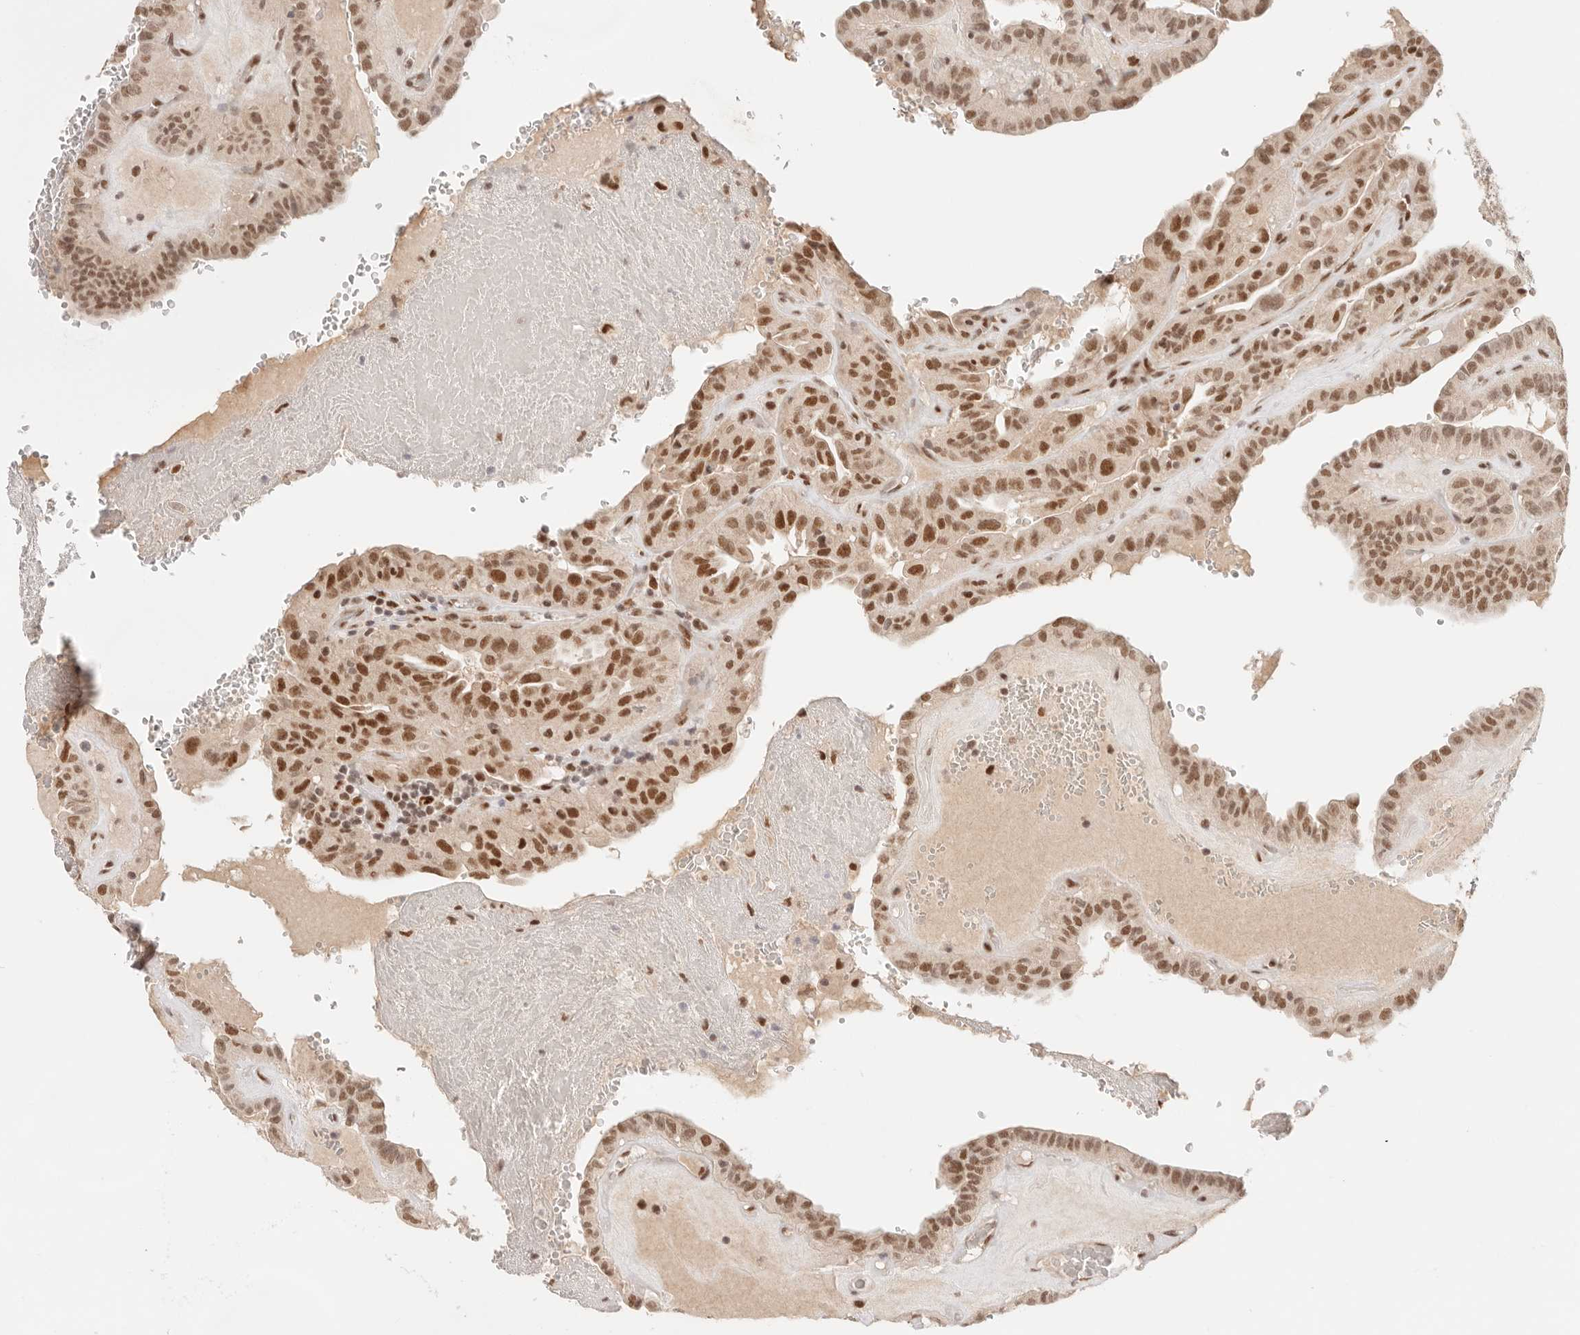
{"staining": {"intensity": "moderate", "quantity": ">75%", "location": "nuclear"}, "tissue": "thyroid cancer", "cell_type": "Tumor cells", "image_type": "cancer", "snomed": [{"axis": "morphology", "description": "Papillary adenocarcinoma, NOS"}, {"axis": "topography", "description": "Thyroid gland"}], "caption": "An immunohistochemistry photomicrograph of neoplastic tissue is shown. Protein staining in brown shows moderate nuclear positivity in thyroid cancer (papillary adenocarcinoma) within tumor cells.", "gene": "GTF2E2", "patient": {"sex": "male", "age": 77}}